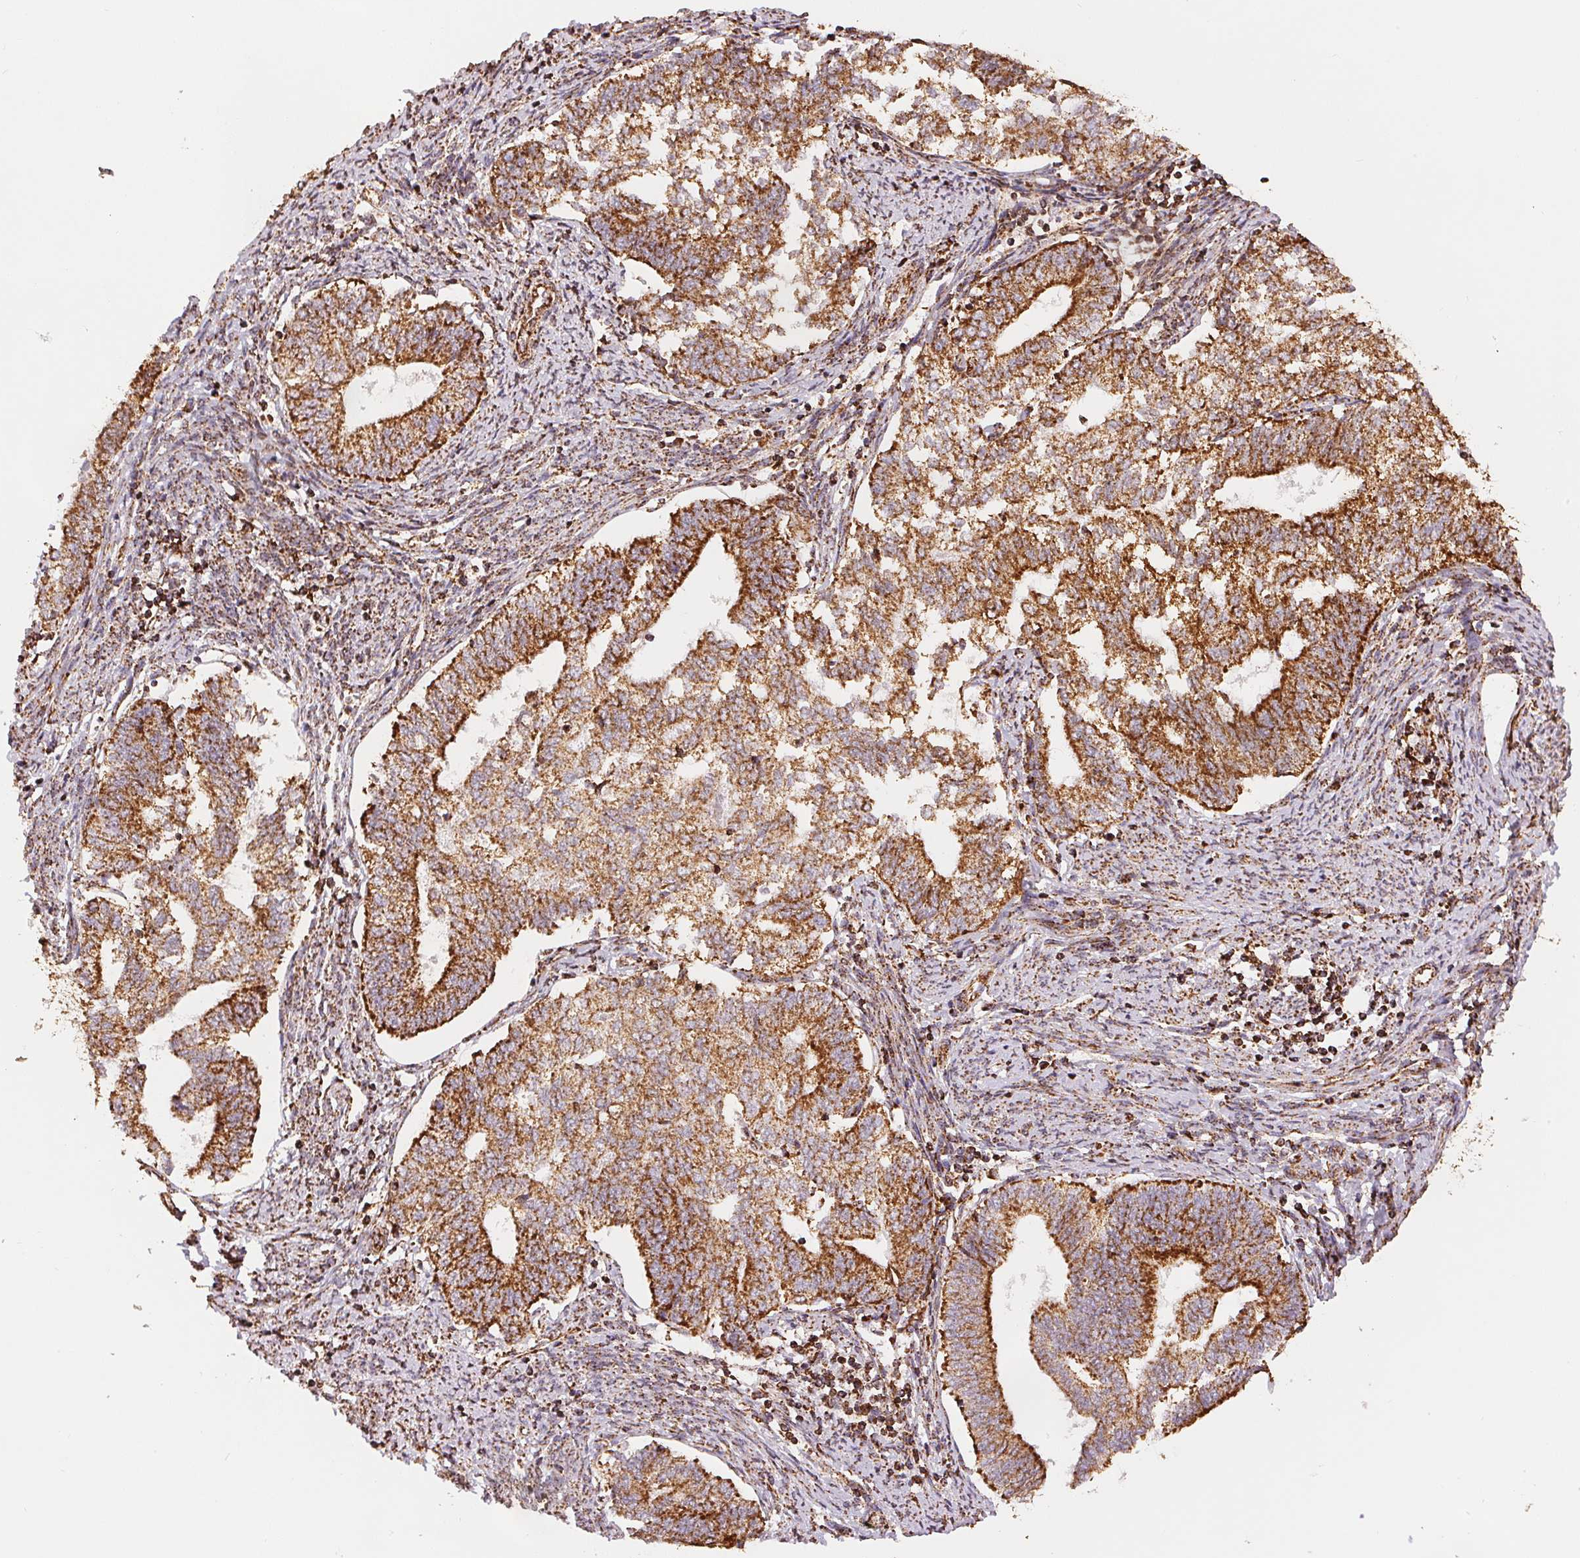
{"staining": {"intensity": "moderate", "quantity": ">75%", "location": "cytoplasmic/membranous"}, "tissue": "endometrial cancer", "cell_type": "Tumor cells", "image_type": "cancer", "snomed": [{"axis": "morphology", "description": "Adenocarcinoma, NOS"}, {"axis": "topography", "description": "Endometrium"}], "caption": "DAB immunohistochemical staining of human adenocarcinoma (endometrial) displays moderate cytoplasmic/membranous protein positivity in approximately >75% of tumor cells.", "gene": "SDHB", "patient": {"sex": "female", "age": 65}}